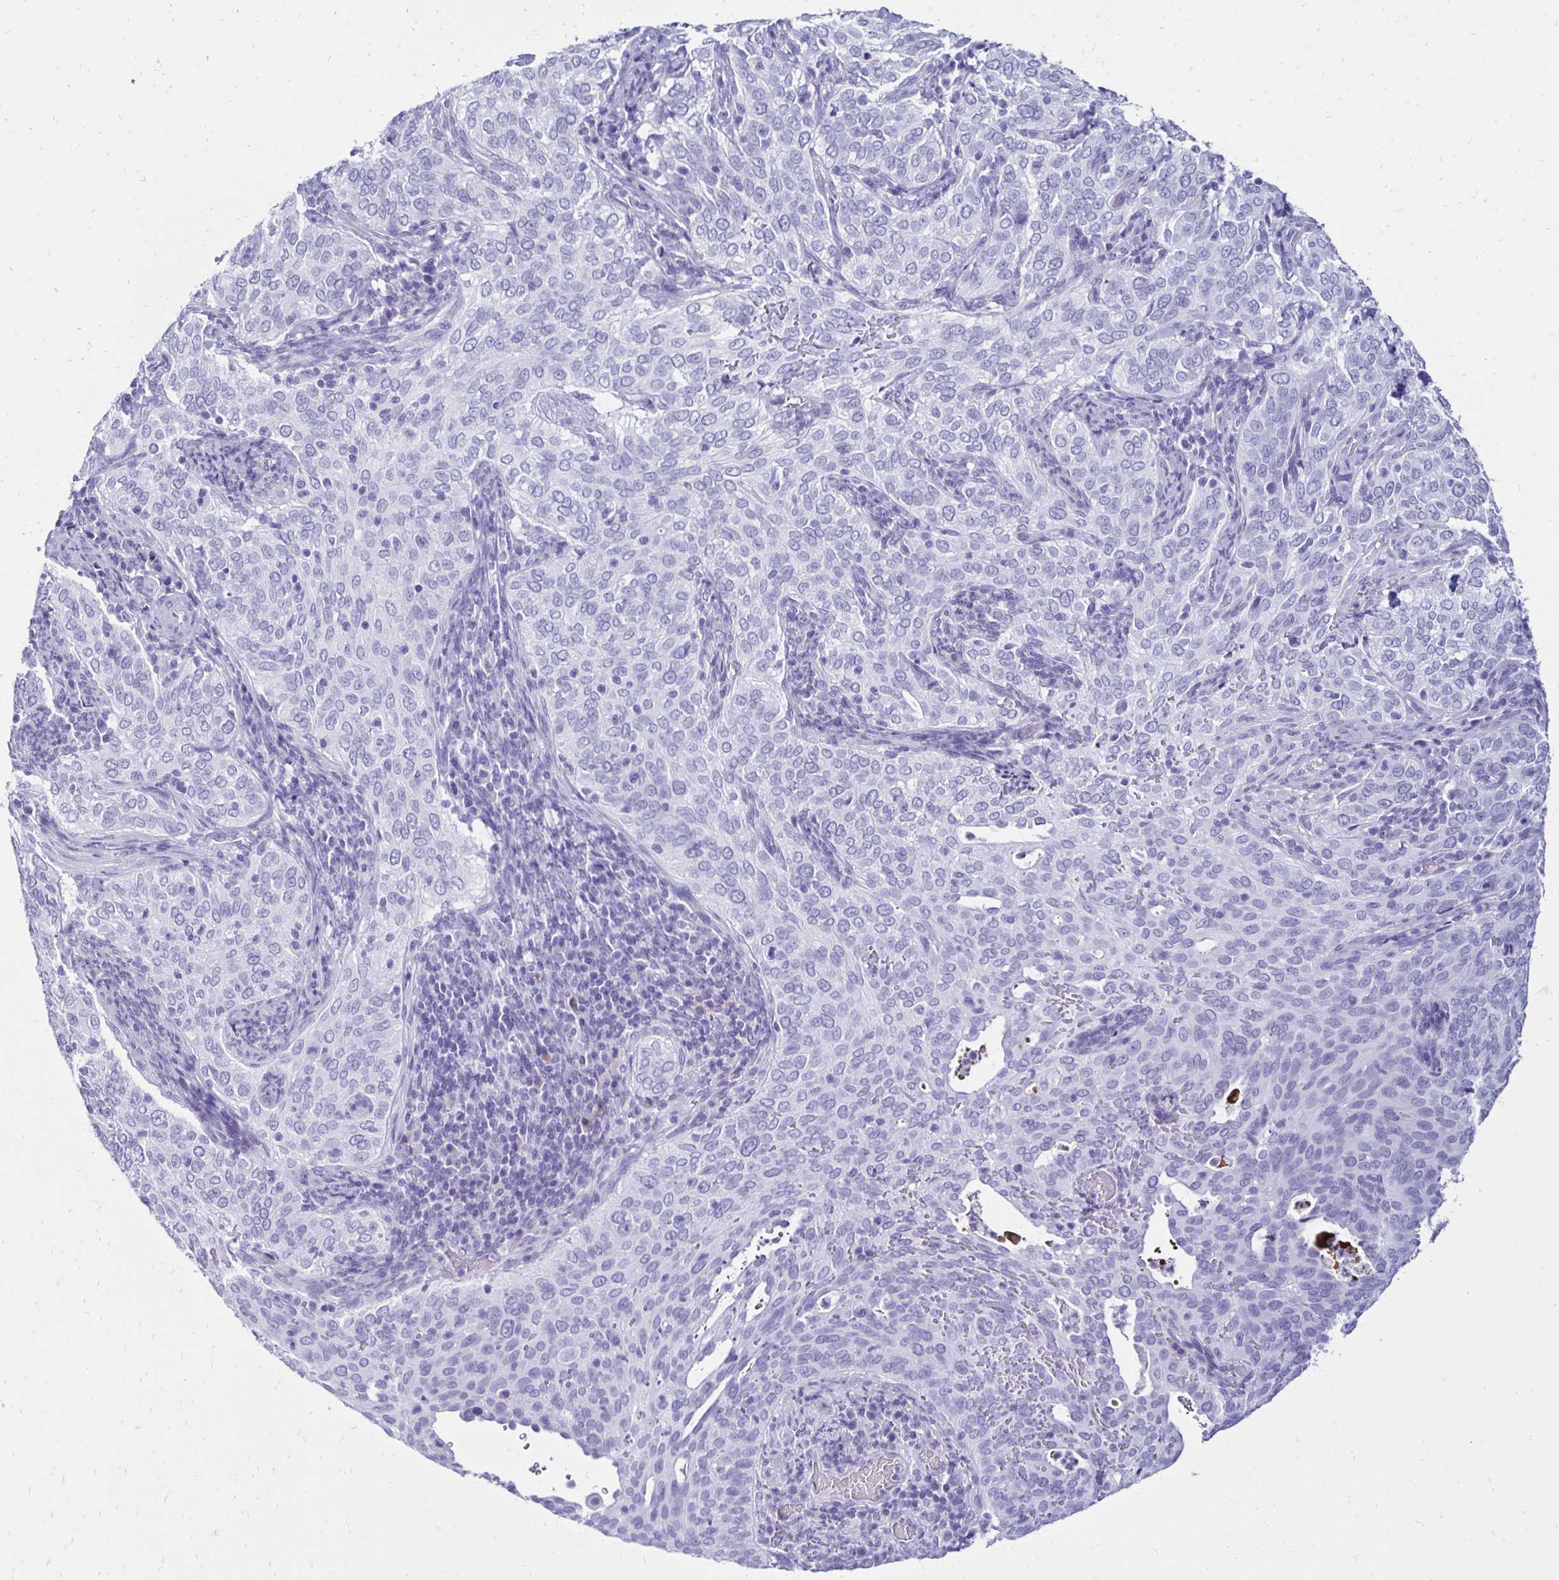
{"staining": {"intensity": "negative", "quantity": "none", "location": "none"}, "tissue": "cervical cancer", "cell_type": "Tumor cells", "image_type": "cancer", "snomed": [{"axis": "morphology", "description": "Squamous cell carcinoma, NOS"}, {"axis": "topography", "description": "Cervix"}], "caption": "Human cervical squamous cell carcinoma stained for a protein using immunohistochemistry reveals no staining in tumor cells.", "gene": "CST5", "patient": {"sex": "female", "age": 38}}